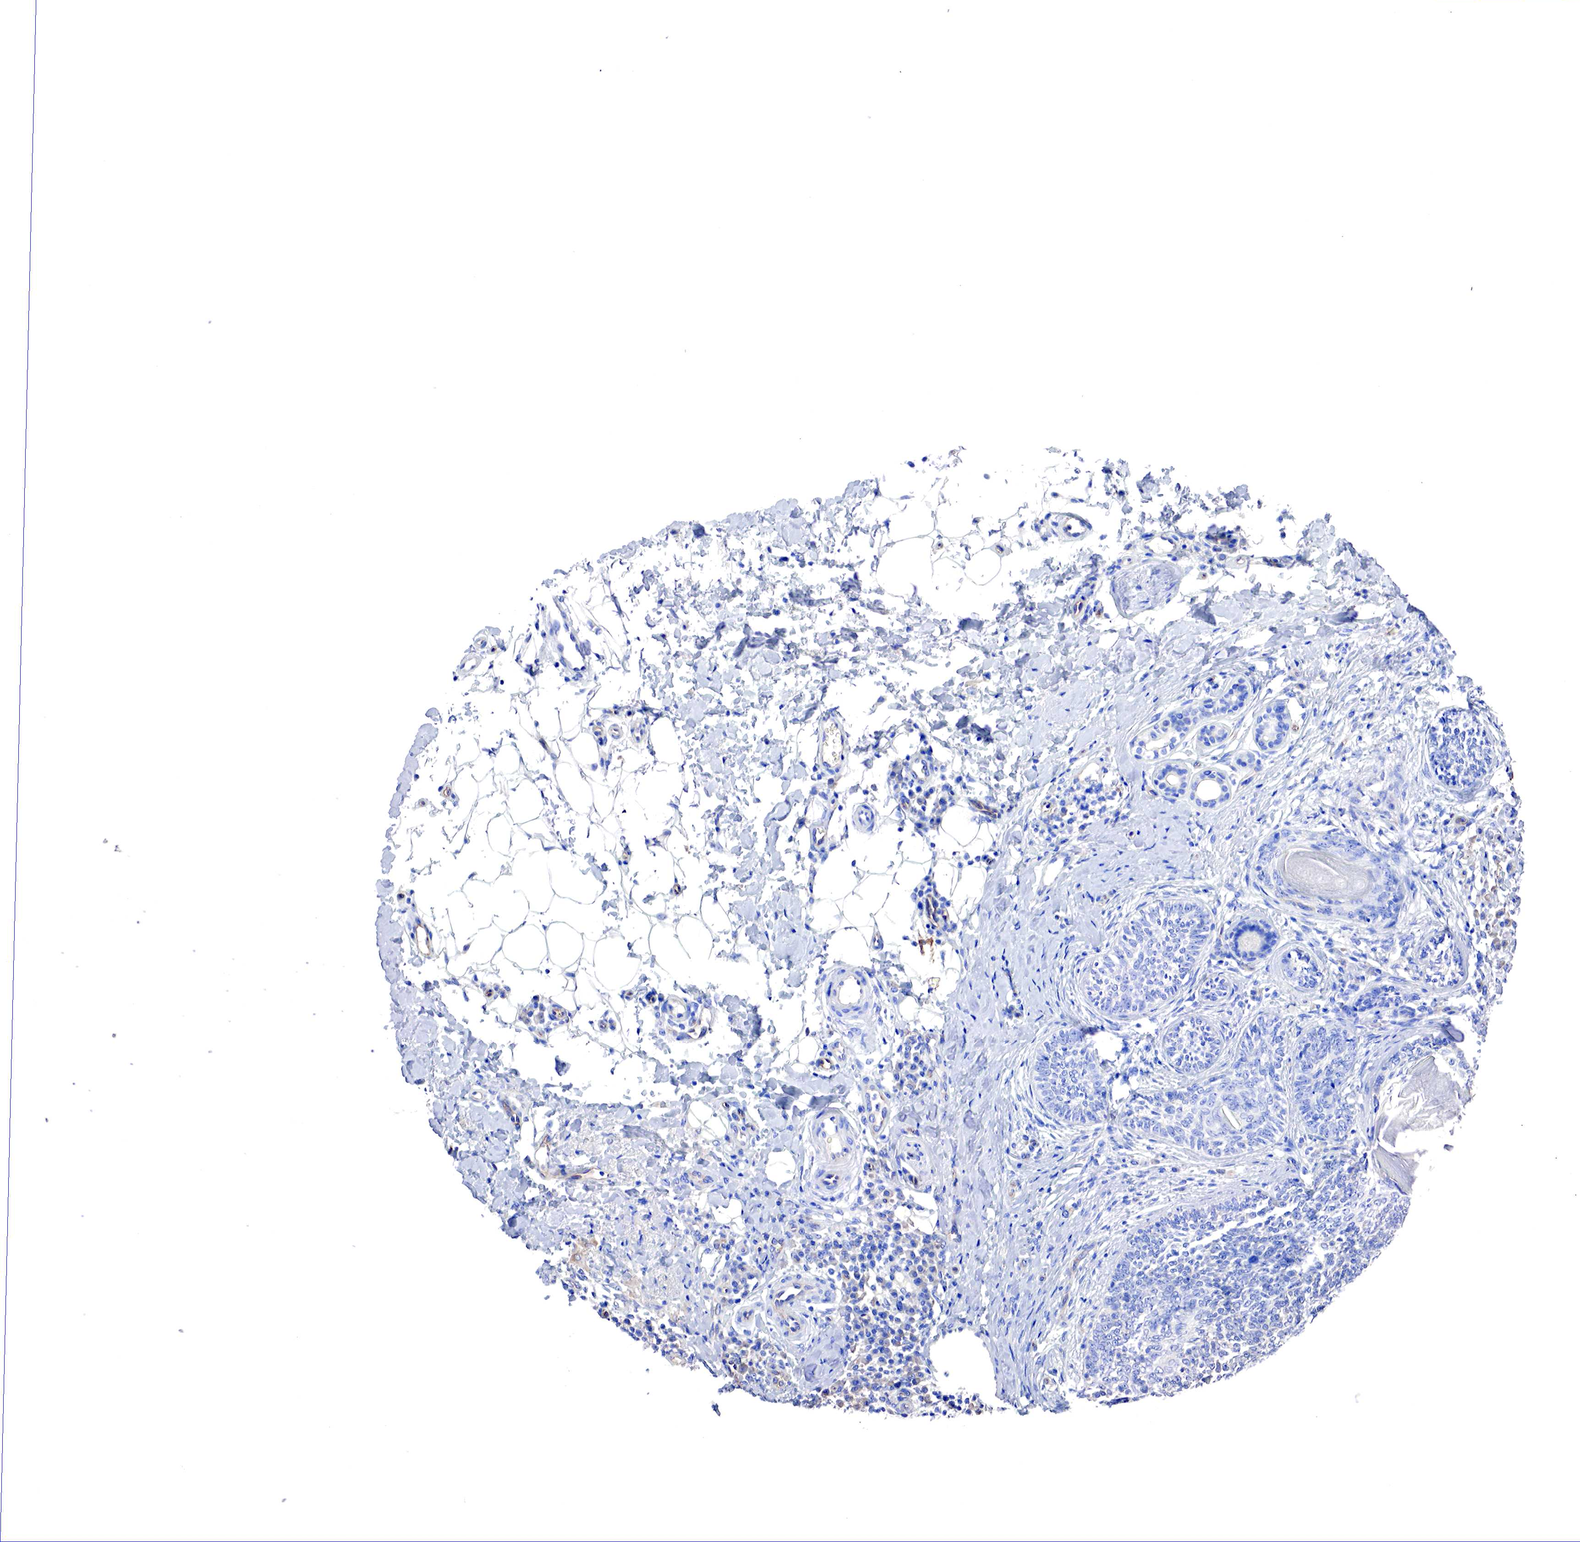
{"staining": {"intensity": "negative", "quantity": "none", "location": "none"}, "tissue": "skin cancer", "cell_type": "Tumor cells", "image_type": "cancer", "snomed": [{"axis": "morphology", "description": "Basal cell carcinoma"}, {"axis": "topography", "description": "Skin"}], "caption": "Immunohistochemical staining of human skin cancer shows no significant staining in tumor cells.", "gene": "RDX", "patient": {"sex": "male", "age": 89}}